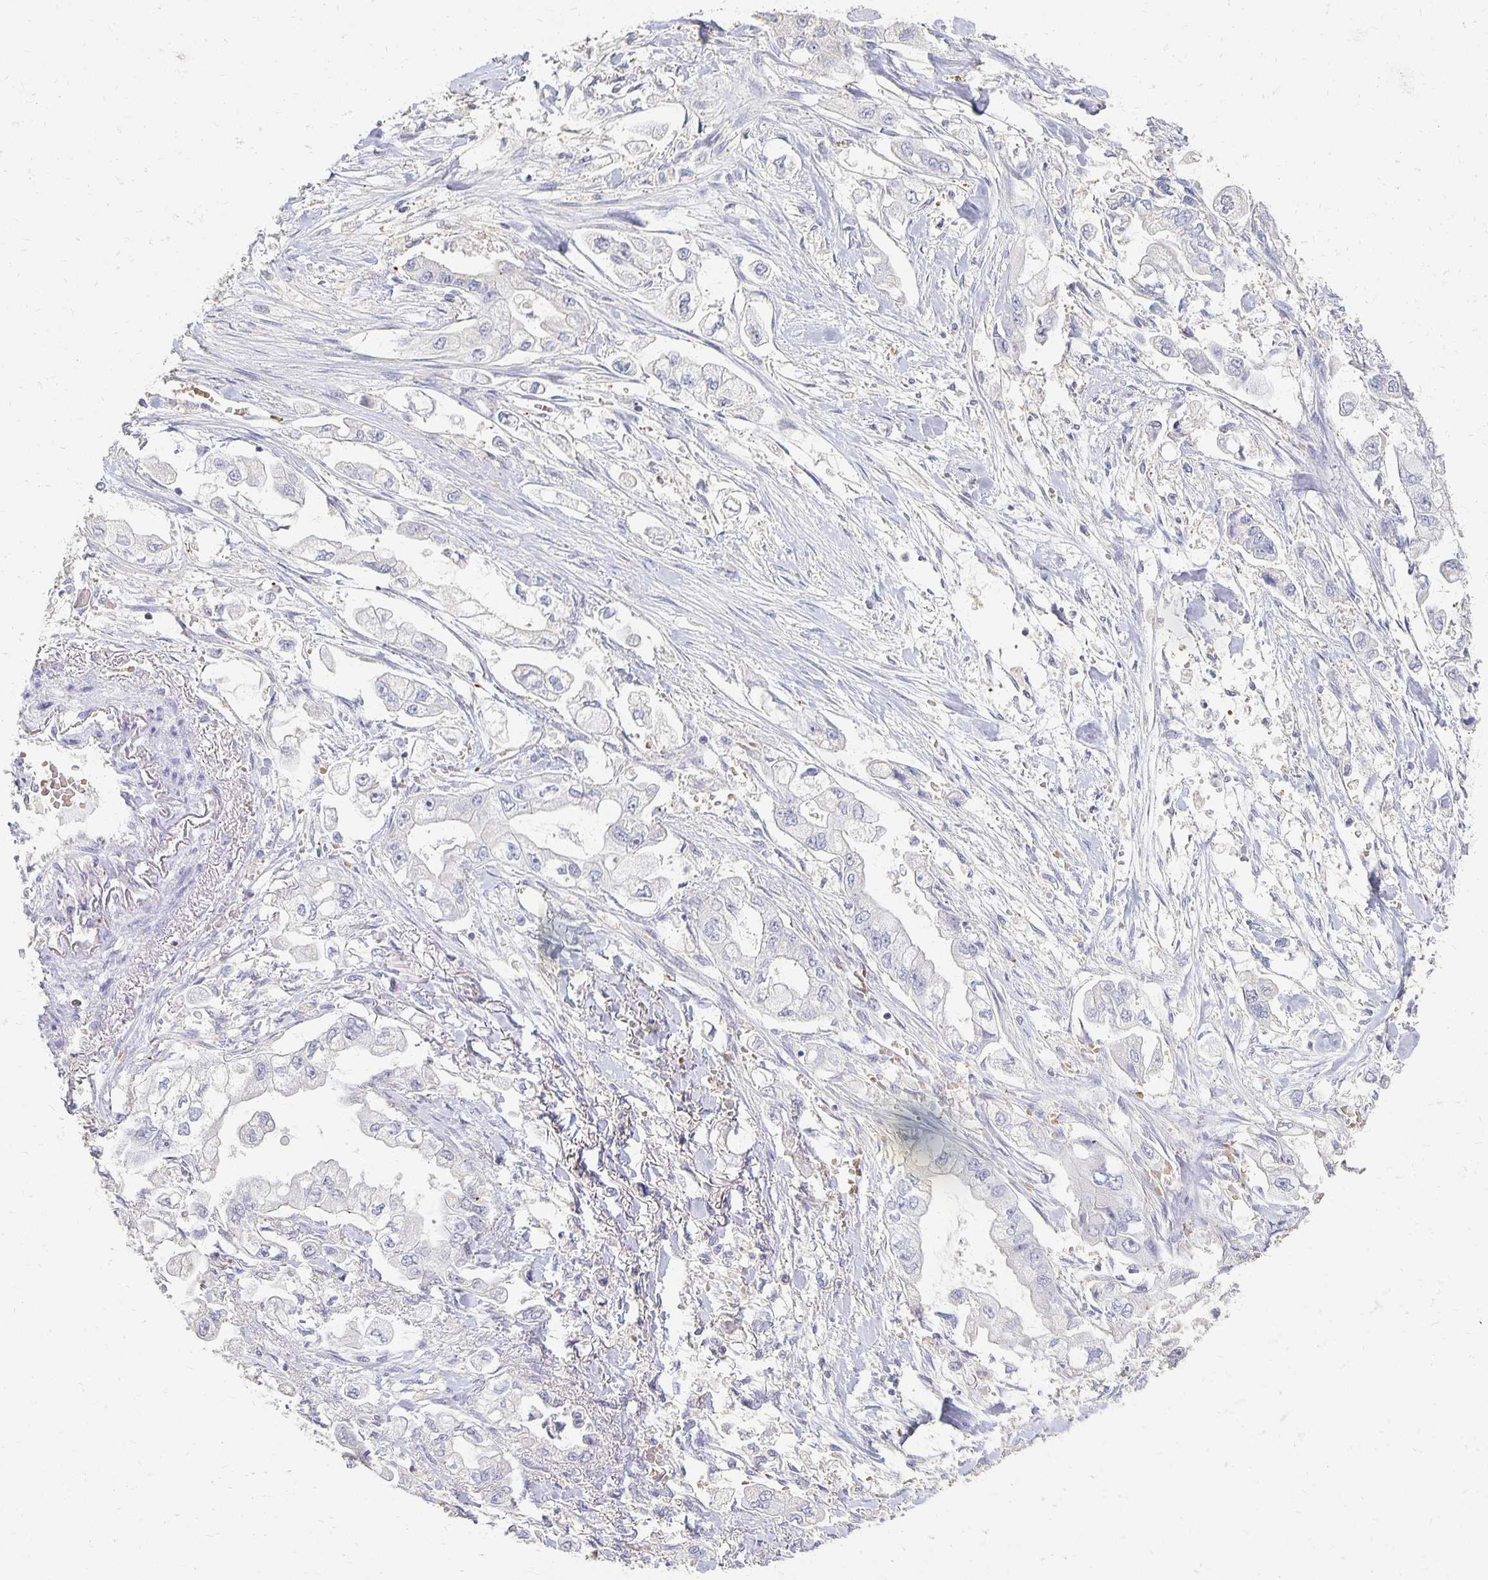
{"staining": {"intensity": "negative", "quantity": "none", "location": "none"}, "tissue": "stomach cancer", "cell_type": "Tumor cells", "image_type": "cancer", "snomed": [{"axis": "morphology", "description": "Adenocarcinoma, NOS"}, {"axis": "topography", "description": "Stomach"}], "caption": "Histopathology image shows no significant protein expression in tumor cells of stomach adenocarcinoma.", "gene": "CST6", "patient": {"sex": "male", "age": 62}}